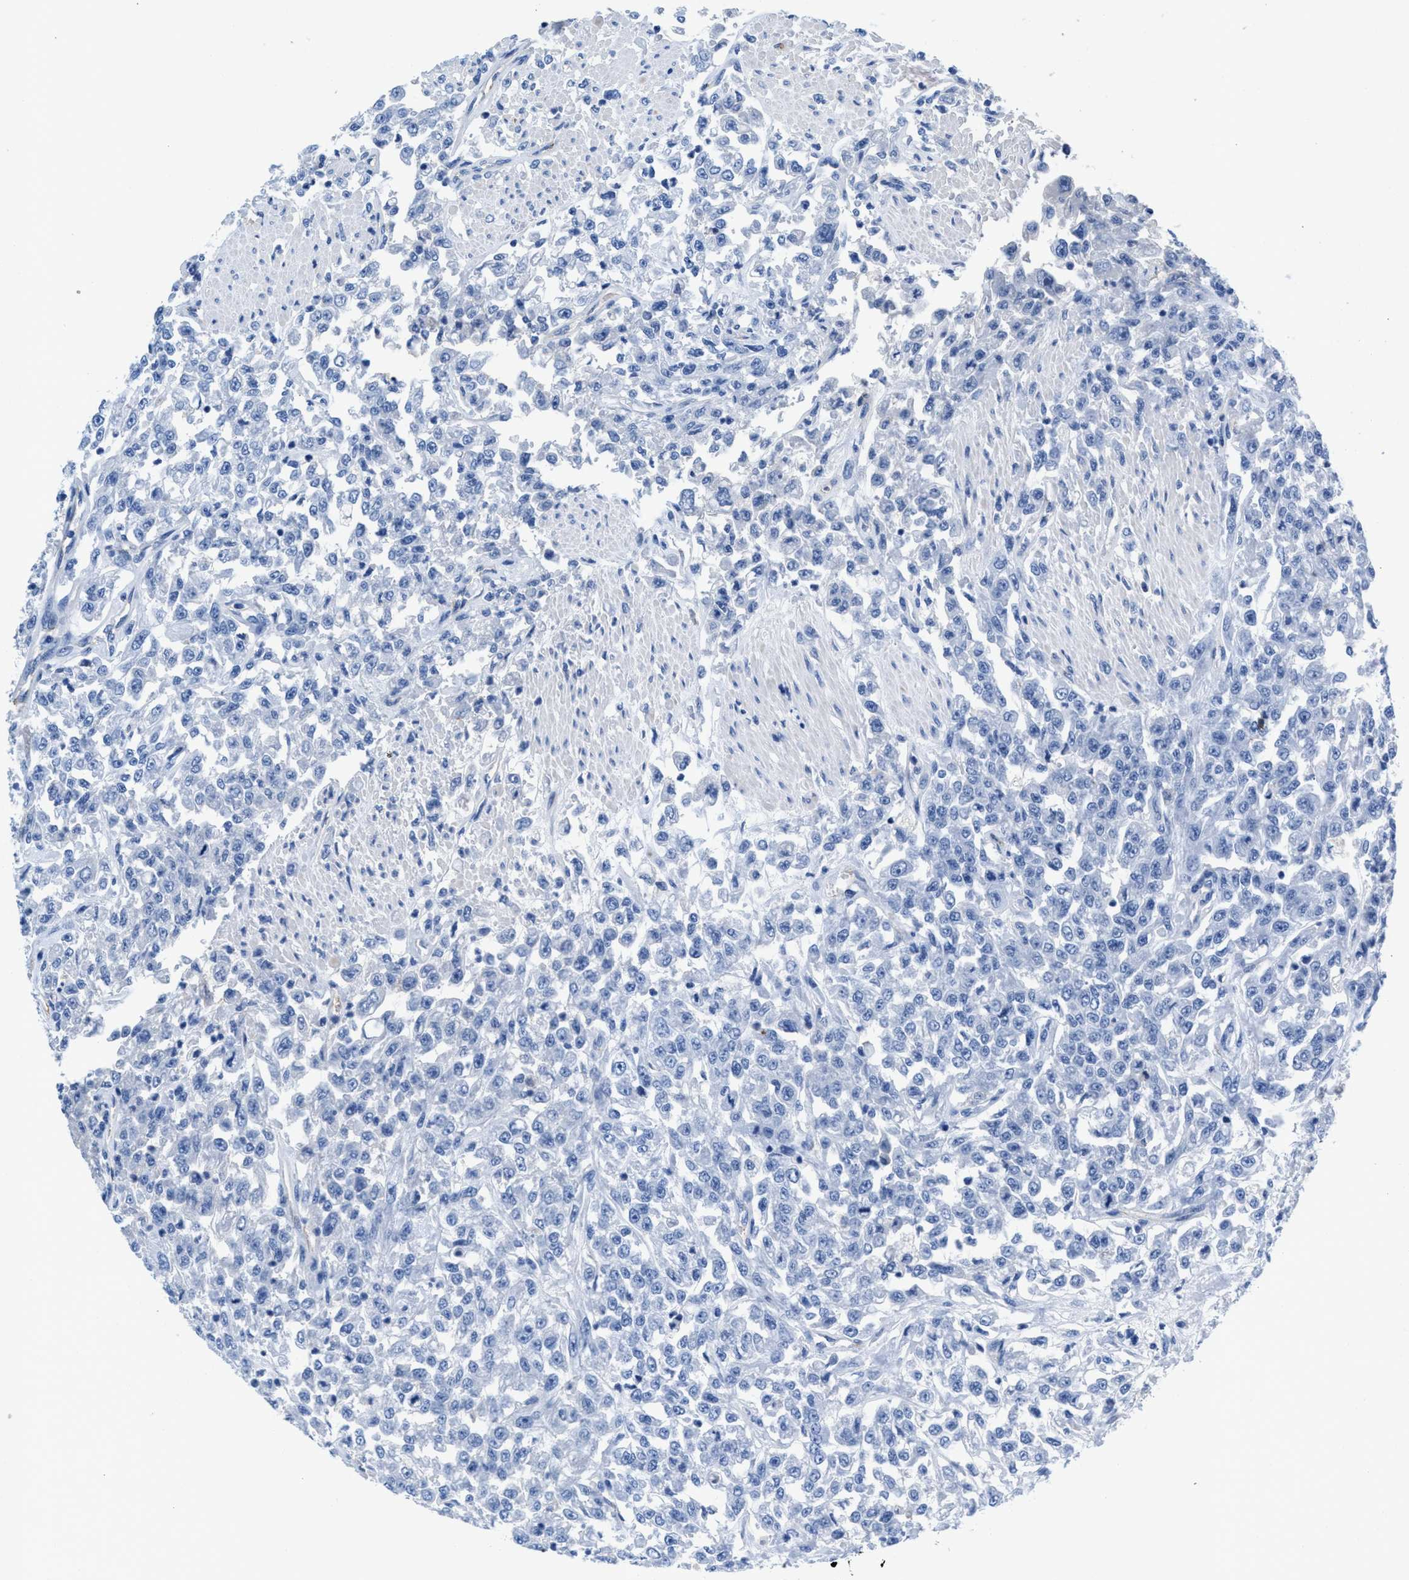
{"staining": {"intensity": "negative", "quantity": "none", "location": "none"}, "tissue": "urothelial cancer", "cell_type": "Tumor cells", "image_type": "cancer", "snomed": [{"axis": "morphology", "description": "Urothelial carcinoma, High grade"}, {"axis": "topography", "description": "Urinary bladder"}], "caption": "A high-resolution image shows IHC staining of urothelial cancer, which displays no significant expression in tumor cells.", "gene": "SLFN13", "patient": {"sex": "male", "age": 46}}